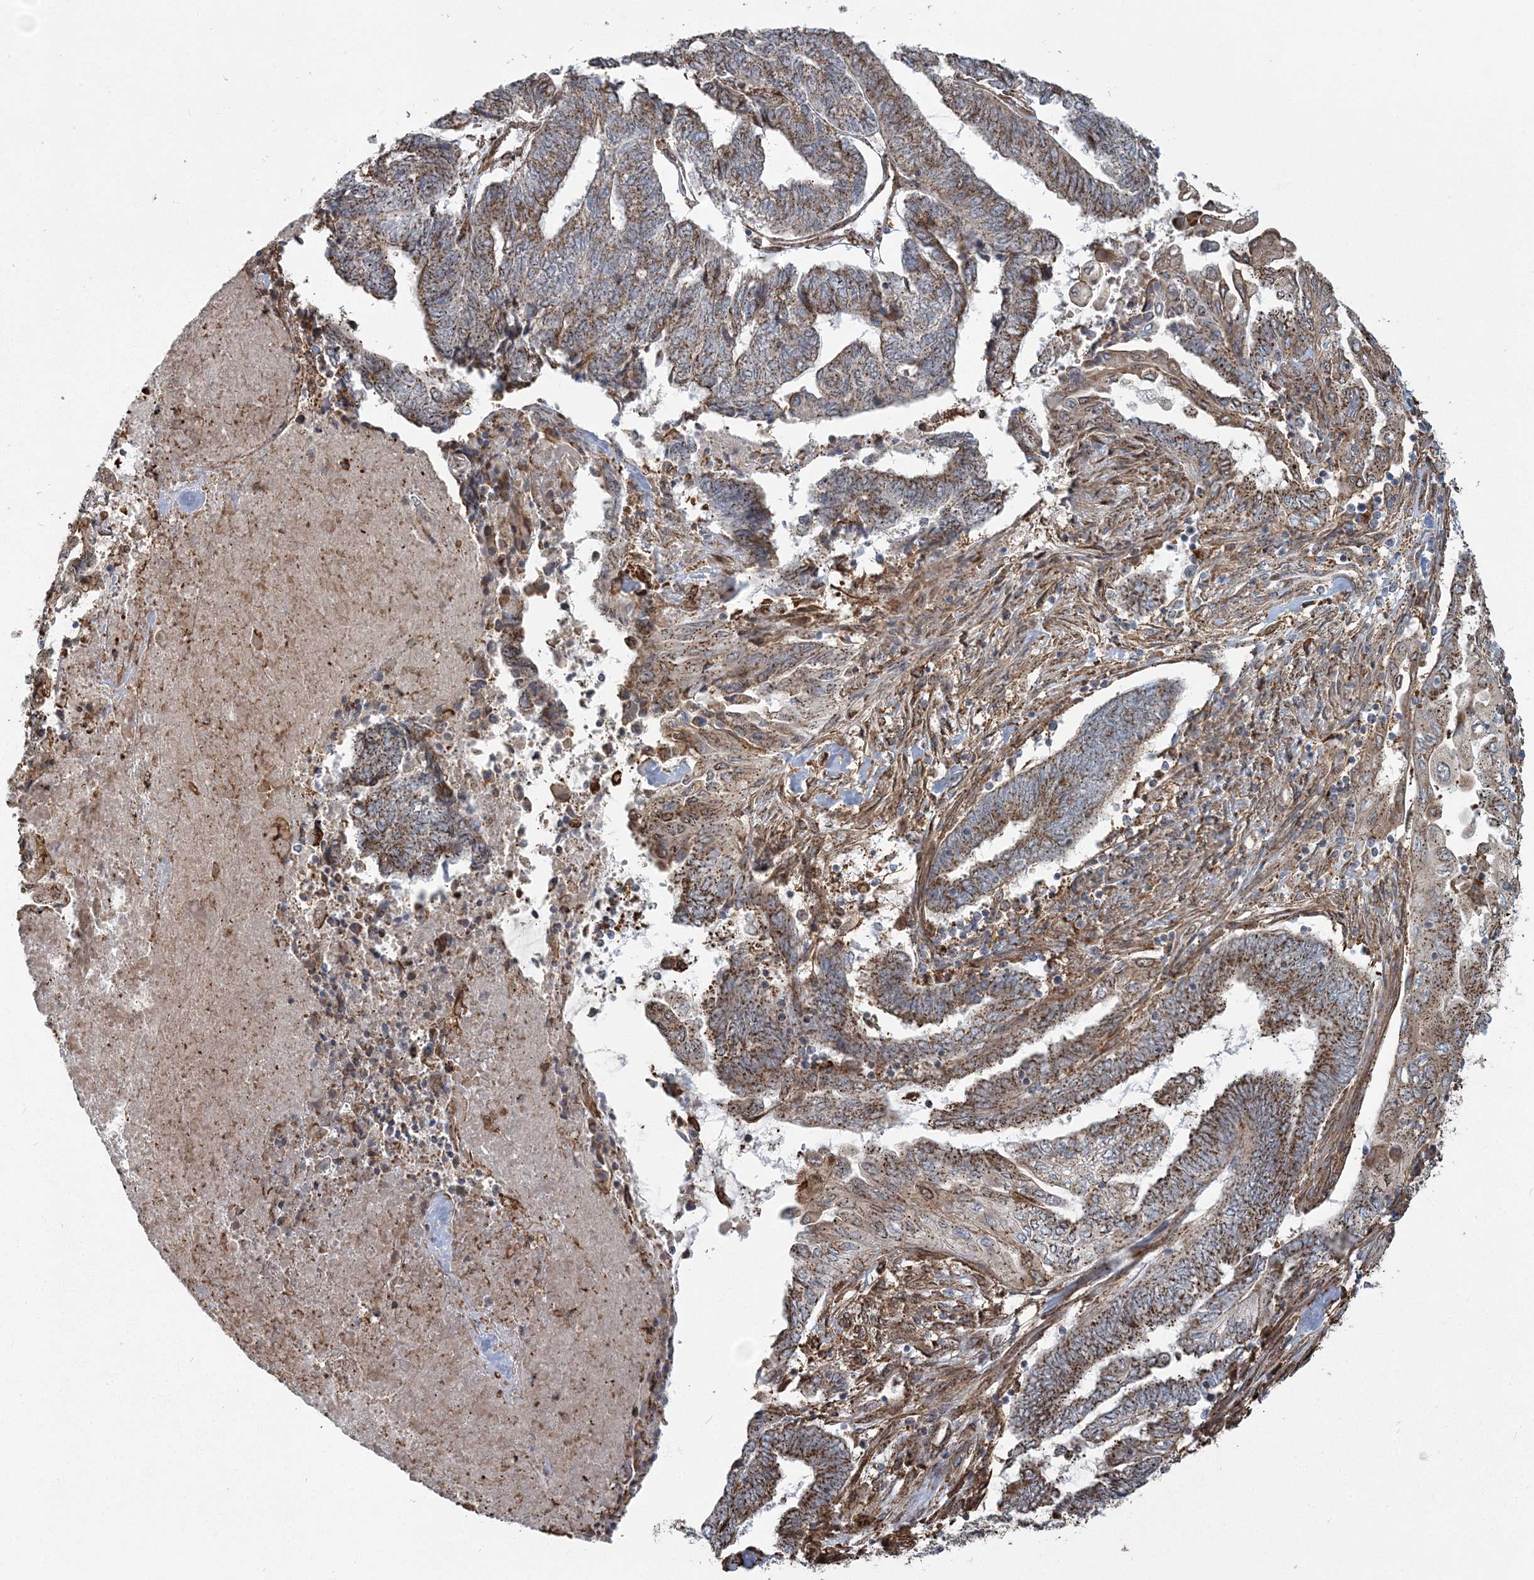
{"staining": {"intensity": "moderate", "quantity": ">75%", "location": "cytoplasmic/membranous"}, "tissue": "endometrial cancer", "cell_type": "Tumor cells", "image_type": "cancer", "snomed": [{"axis": "morphology", "description": "Adenocarcinoma, NOS"}, {"axis": "topography", "description": "Uterus"}, {"axis": "topography", "description": "Endometrium"}], "caption": "Endometrial cancer stained for a protein (brown) exhibits moderate cytoplasmic/membranous positive positivity in about >75% of tumor cells.", "gene": "TRAF3IP2", "patient": {"sex": "female", "age": 70}}